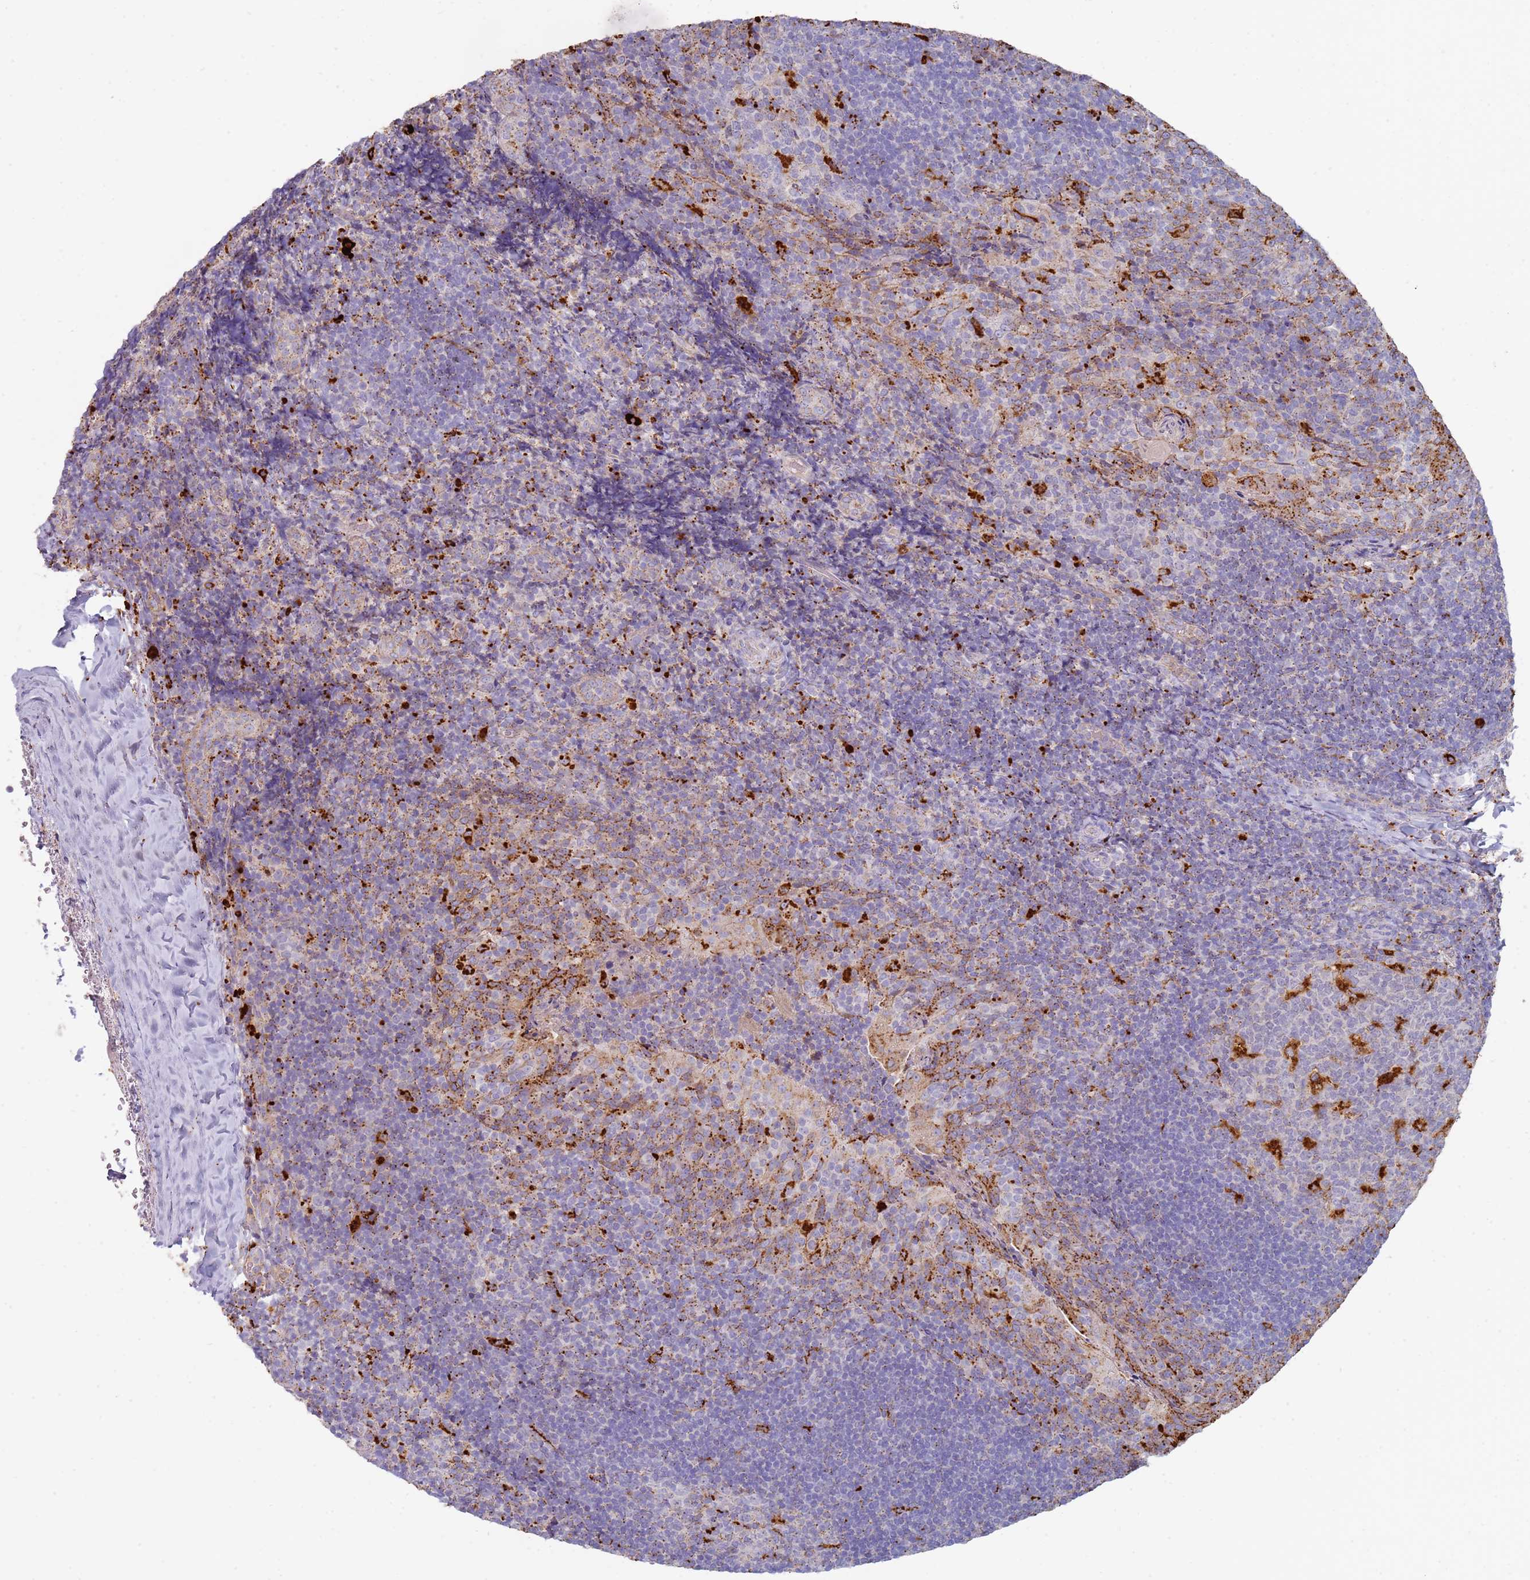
{"staining": {"intensity": "strong", "quantity": "<25%", "location": "cytoplasmic/membranous"}, "tissue": "tonsil", "cell_type": "Germinal center cells", "image_type": "normal", "snomed": [{"axis": "morphology", "description": "Normal tissue, NOS"}, {"axis": "topography", "description": "Tonsil"}], "caption": "This is a micrograph of IHC staining of unremarkable tonsil, which shows strong staining in the cytoplasmic/membranous of germinal center cells.", "gene": "TMEM229B", "patient": {"sex": "male", "age": 17}}